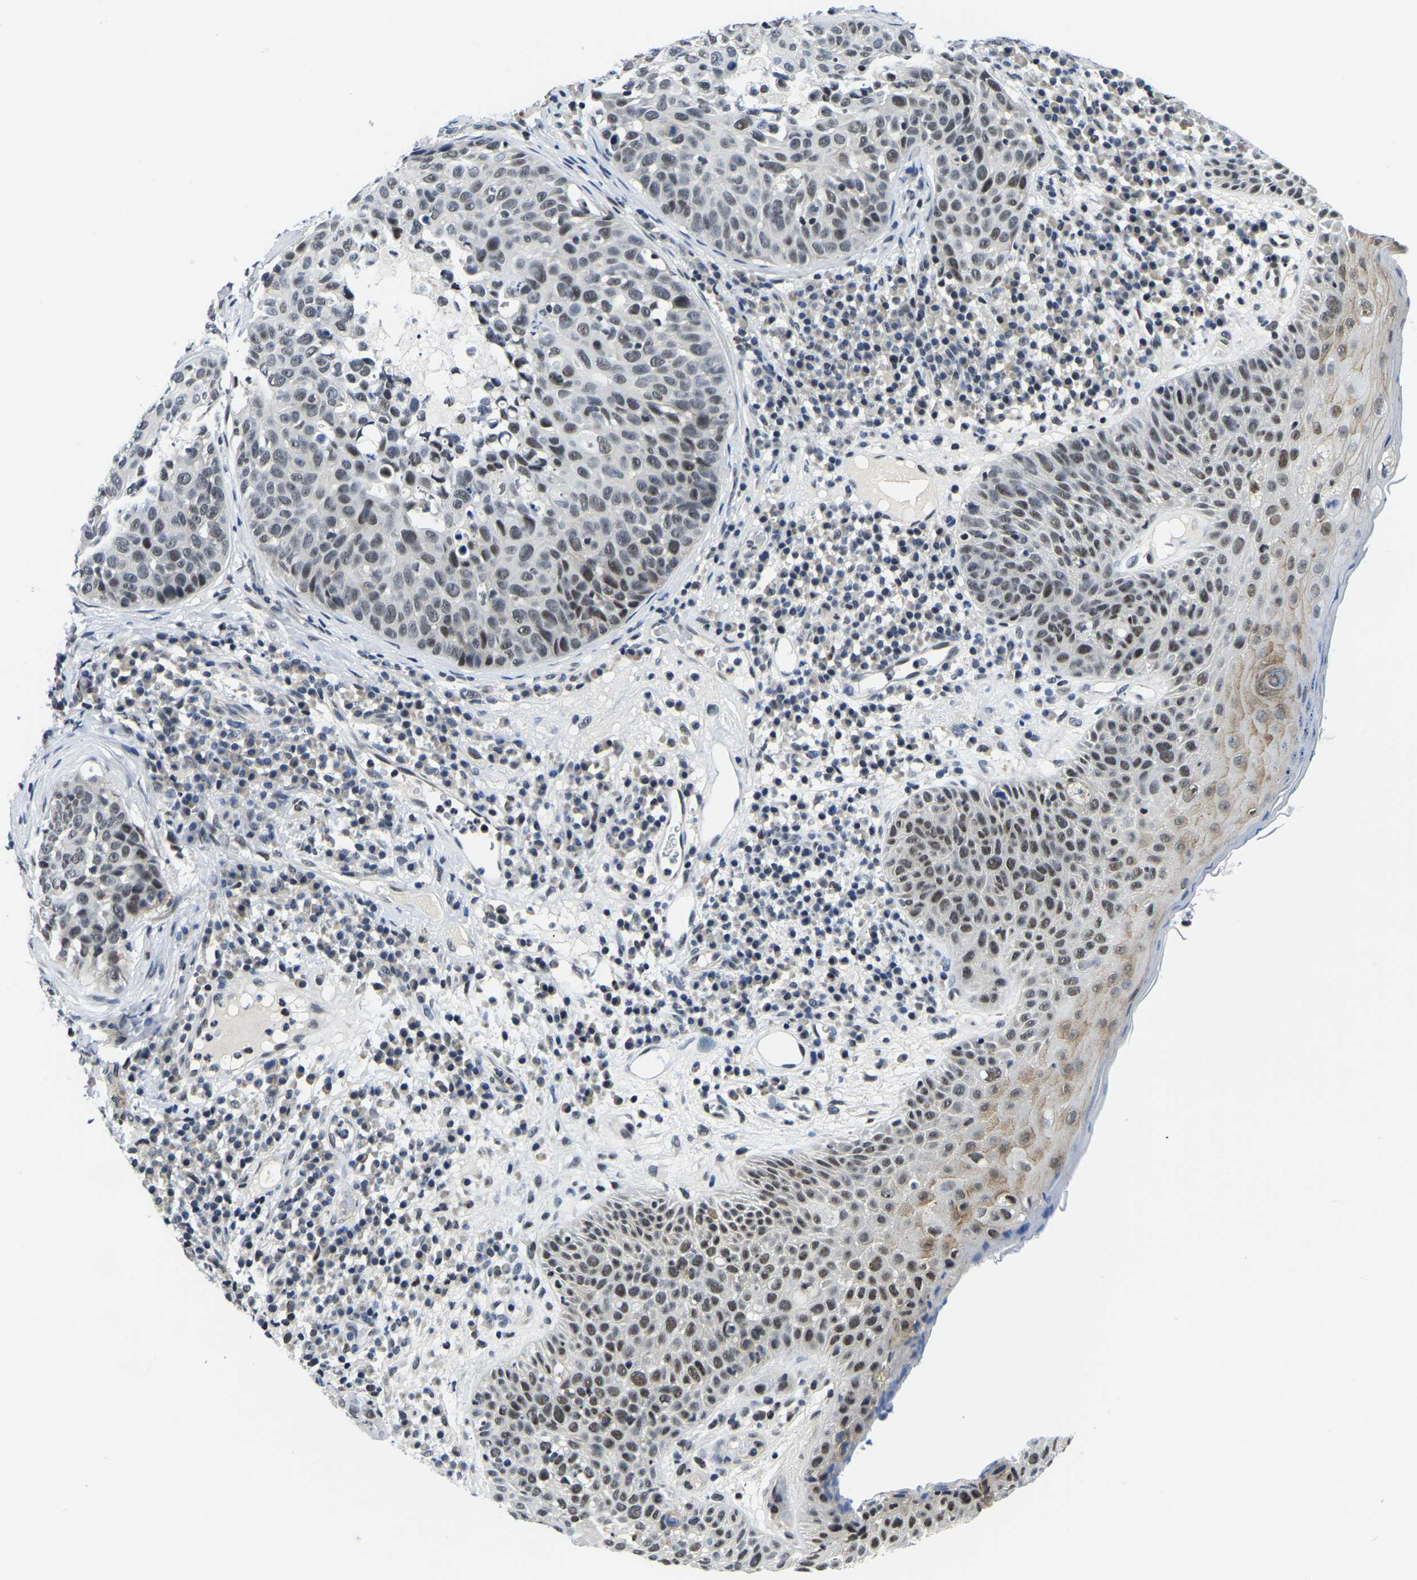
{"staining": {"intensity": "weak", "quantity": "25%-75%", "location": "nuclear"}, "tissue": "skin cancer", "cell_type": "Tumor cells", "image_type": "cancer", "snomed": [{"axis": "morphology", "description": "Squamous cell carcinoma in situ, NOS"}, {"axis": "morphology", "description": "Squamous cell carcinoma, NOS"}, {"axis": "topography", "description": "Skin"}], "caption": "Immunohistochemistry (IHC) staining of skin cancer (squamous cell carcinoma), which displays low levels of weak nuclear expression in about 25%-75% of tumor cells indicating weak nuclear protein staining. The staining was performed using DAB (3,3'-diaminobenzidine) (brown) for protein detection and nuclei were counterstained in hematoxylin (blue).", "gene": "POLDIP3", "patient": {"sex": "male", "age": 93}}